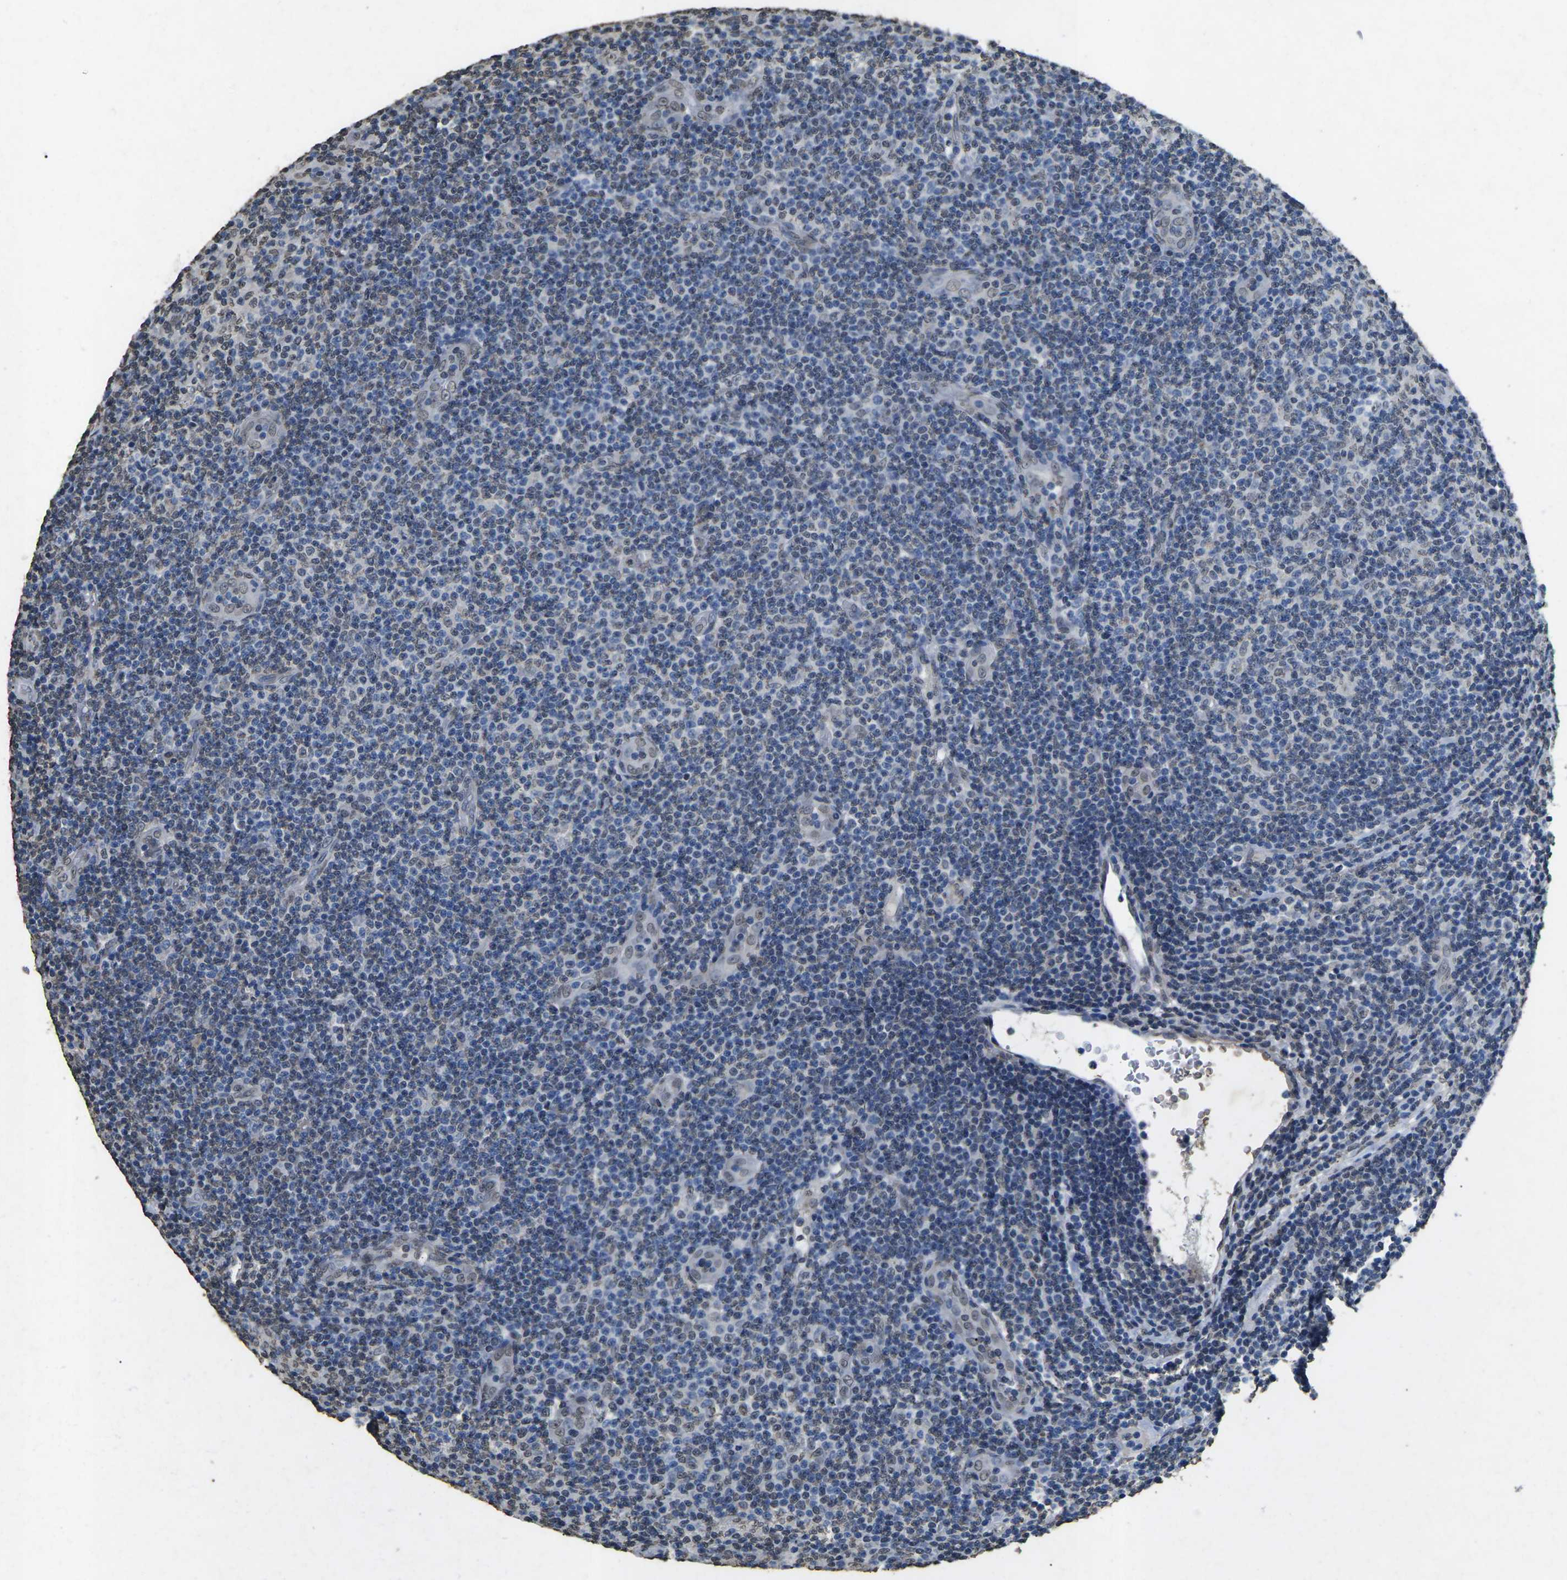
{"staining": {"intensity": "negative", "quantity": "none", "location": "none"}, "tissue": "lymphoma", "cell_type": "Tumor cells", "image_type": "cancer", "snomed": [{"axis": "morphology", "description": "Malignant lymphoma, non-Hodgkin's type, Low grade"}, {"axis": "topography", "description": "Lymph node"}], "caption": "Micrograph shows no protein staining in tumor cells of malignant lymphoma, non-Hodgkin's type (low-grade) tissue.", "gene": "SCNN1B", "patient": {"sex": "male", "age": 83}}